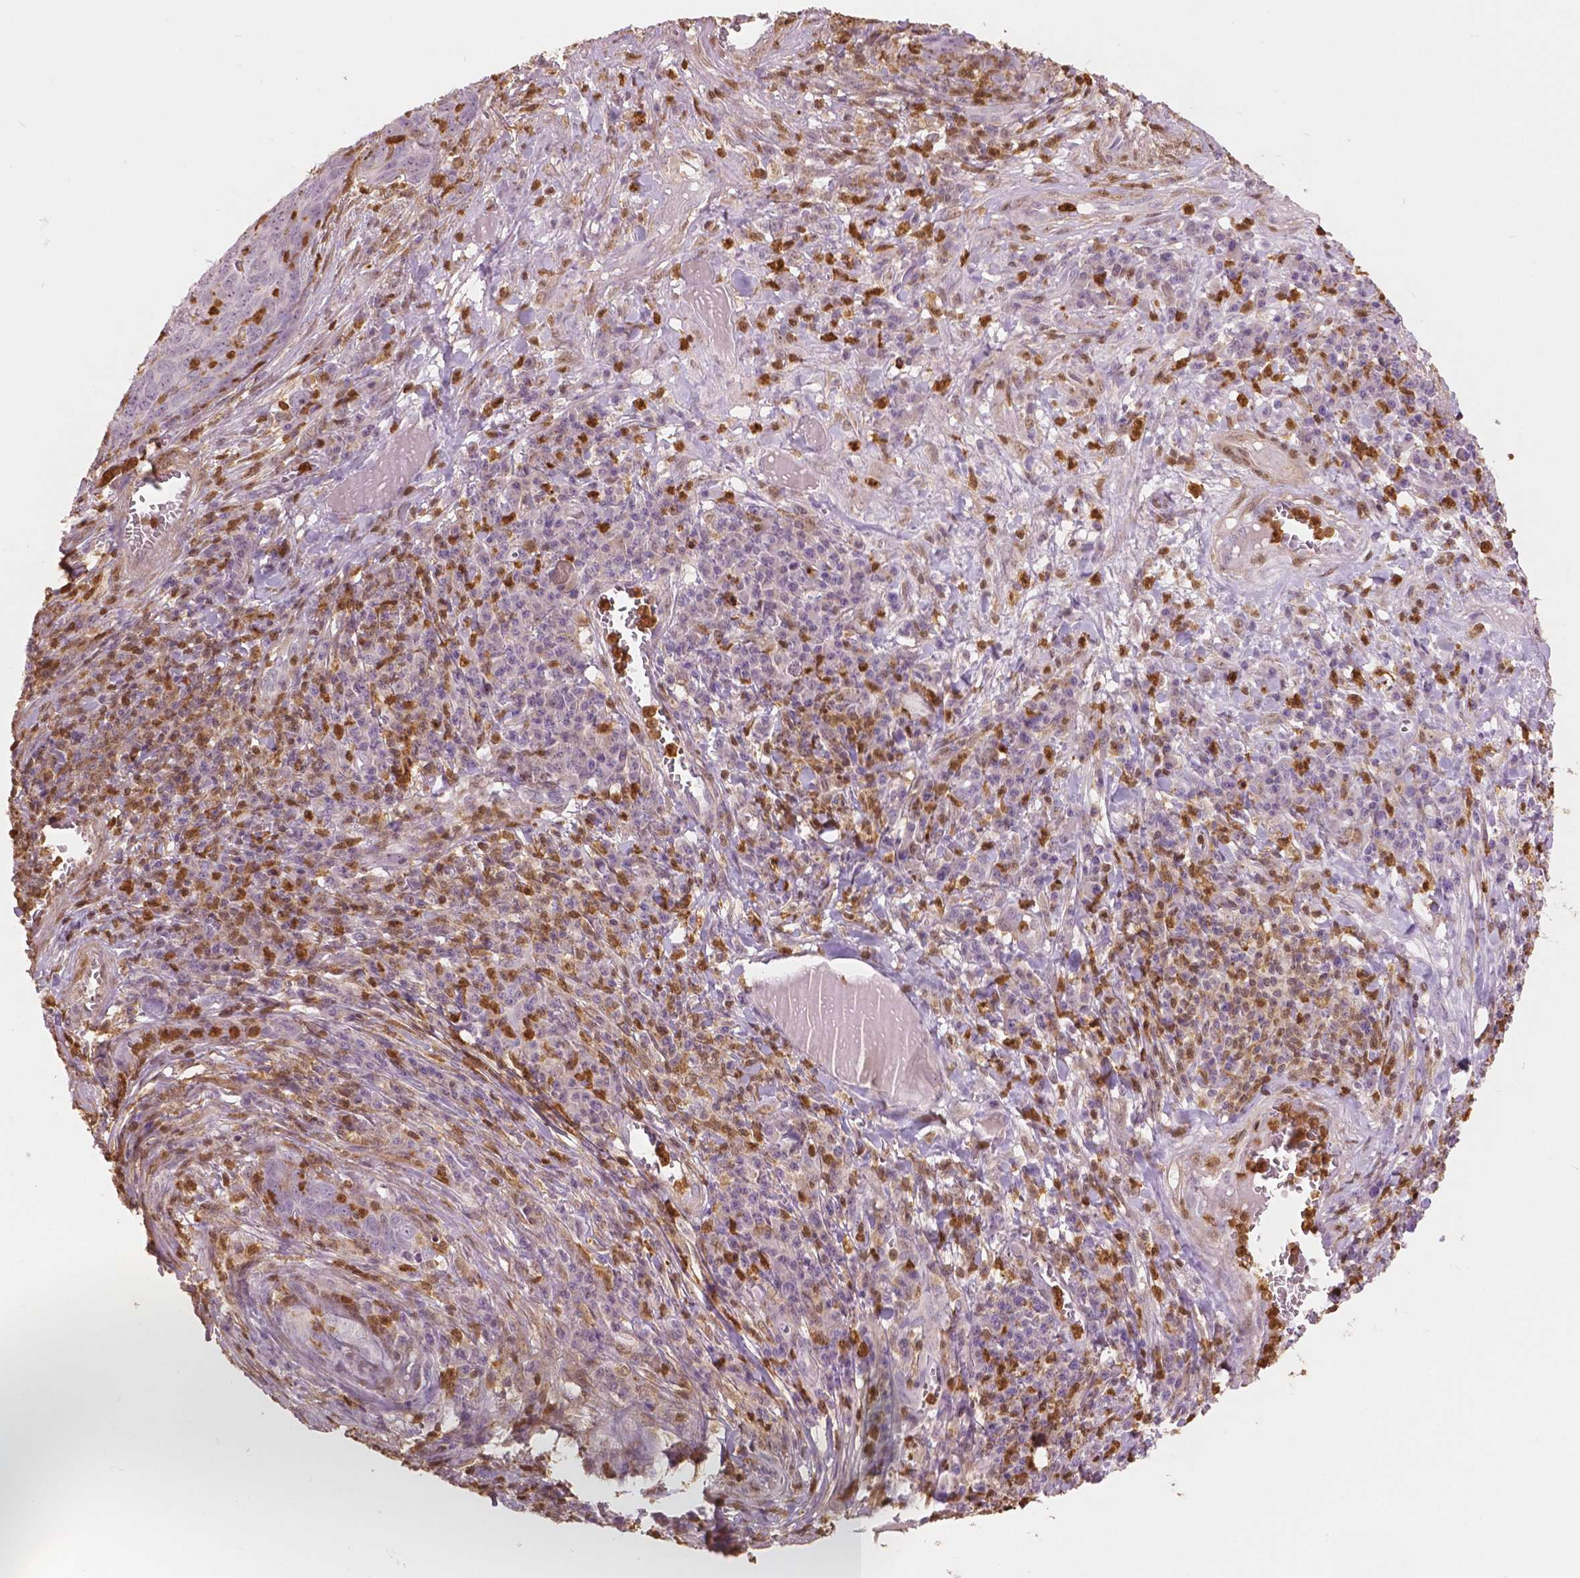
{"staining": {"intensity": "negative", "quantity": "none", "location": "none"}, "tissue": "skin cancer", "cell_type": "Tumor cells", "image_type": "cancer", "snomed": [{"axis": "morphology", "description": "Squamous cell carcinoma, NOS"}, {"axis": "topography", "description": "Skin"}, {"axis": "topography", "description": "Anal"}], "caption": "IHC micrograph of neoplastic tissue: human skin cancer (squamous cell carcinoma) stained with DAB displays no significant protein expression in tumor cells.", "gene": "S100A4", "patient": {"sex": "female", "age": 51}}